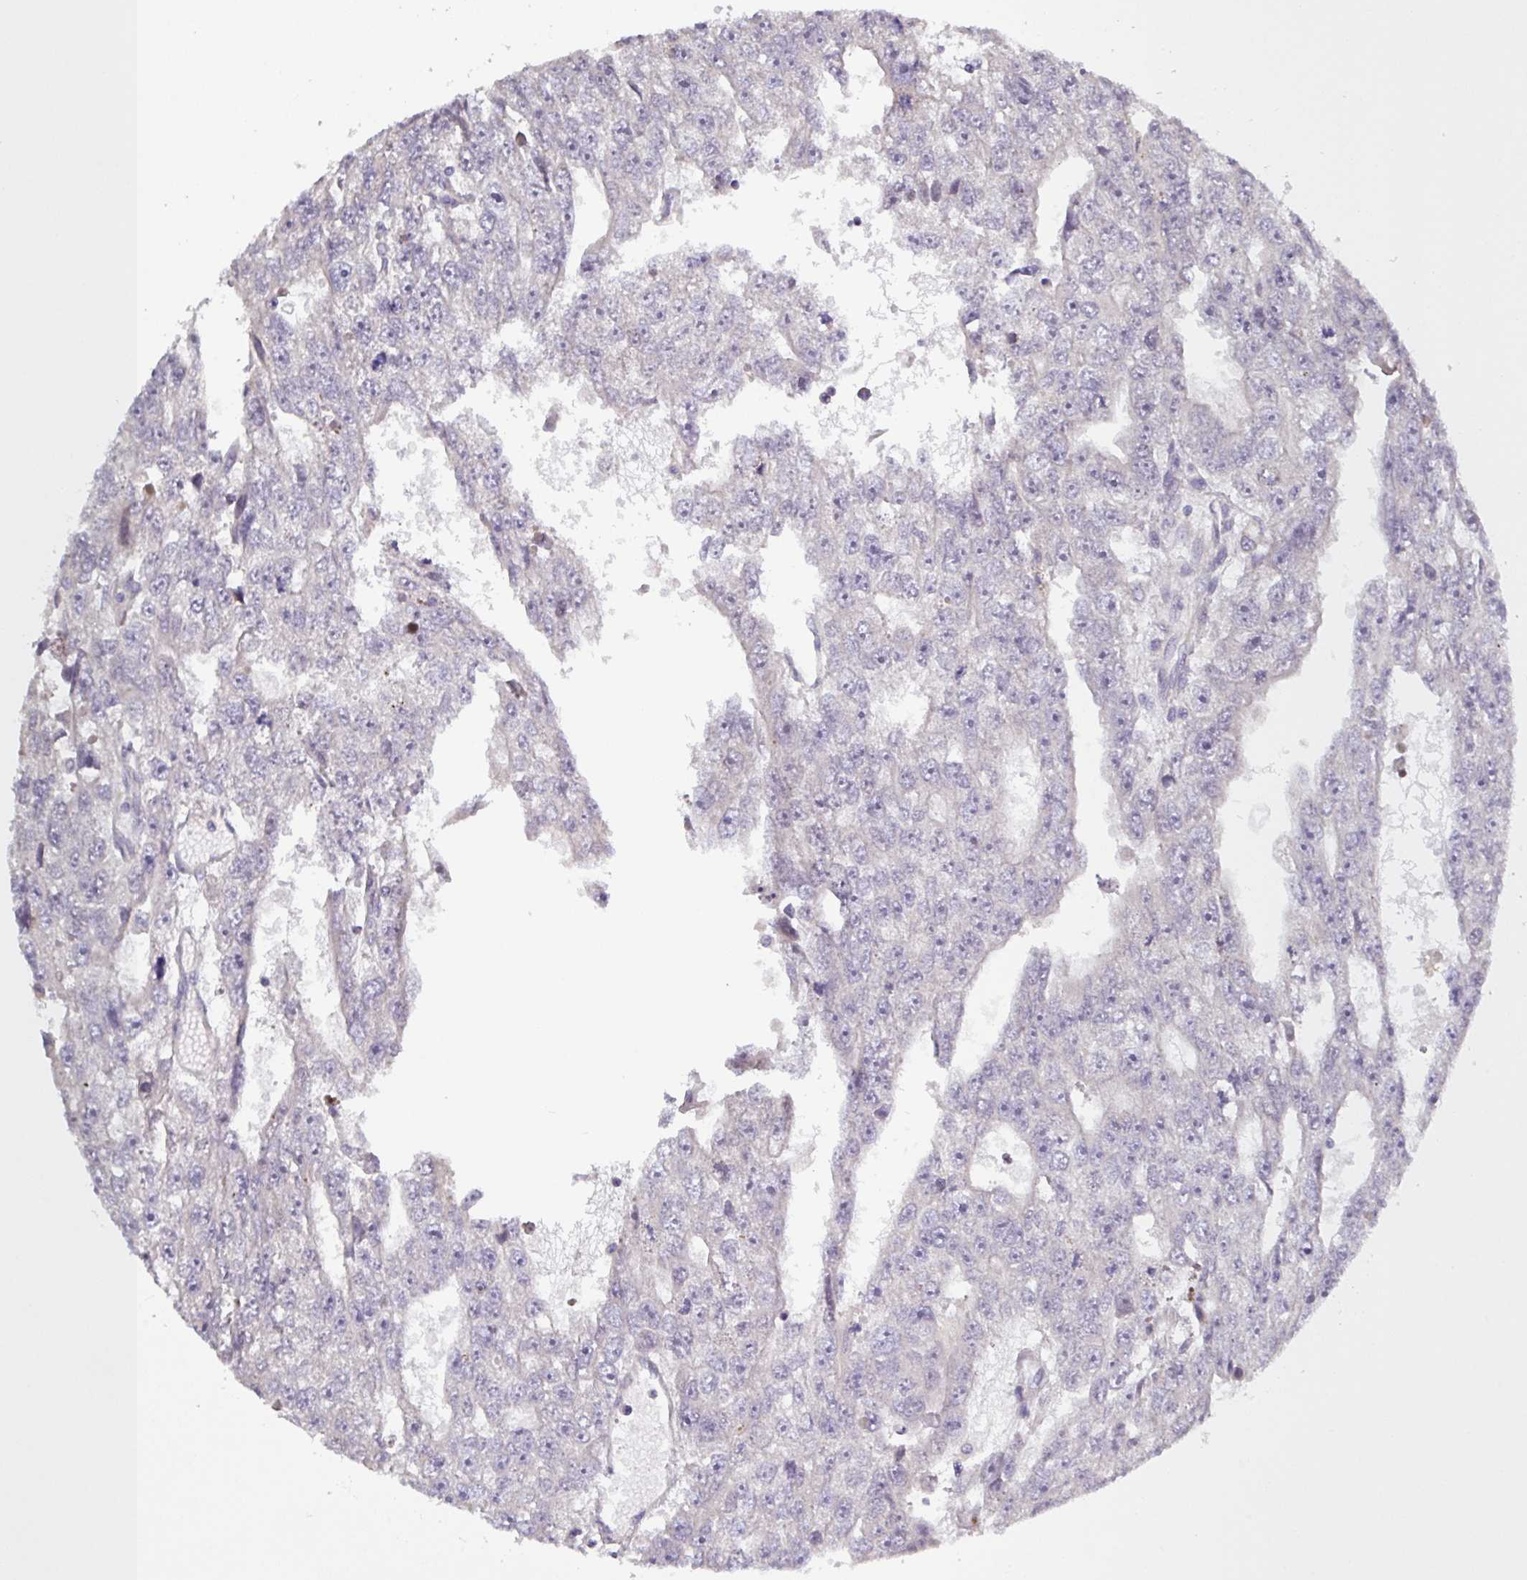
{"staining": {"intensity": "negative", "quantity": "none", "location": "none"}, "tissue": "testis cancer", "cell_type": "Tumor cells", "image_type": "cancer", "snomed": [{"axis": "morphology", "description": "Carcinoma, Embryonal, NOS"}, {"axis": "topography", "description": "Testis"}], "caption": "Protein analysis of testis cancer demonstrates no significant positivity in tumor cells.", "gene": "SFTPB", "patient": {"sex": "male", "age": 20}}